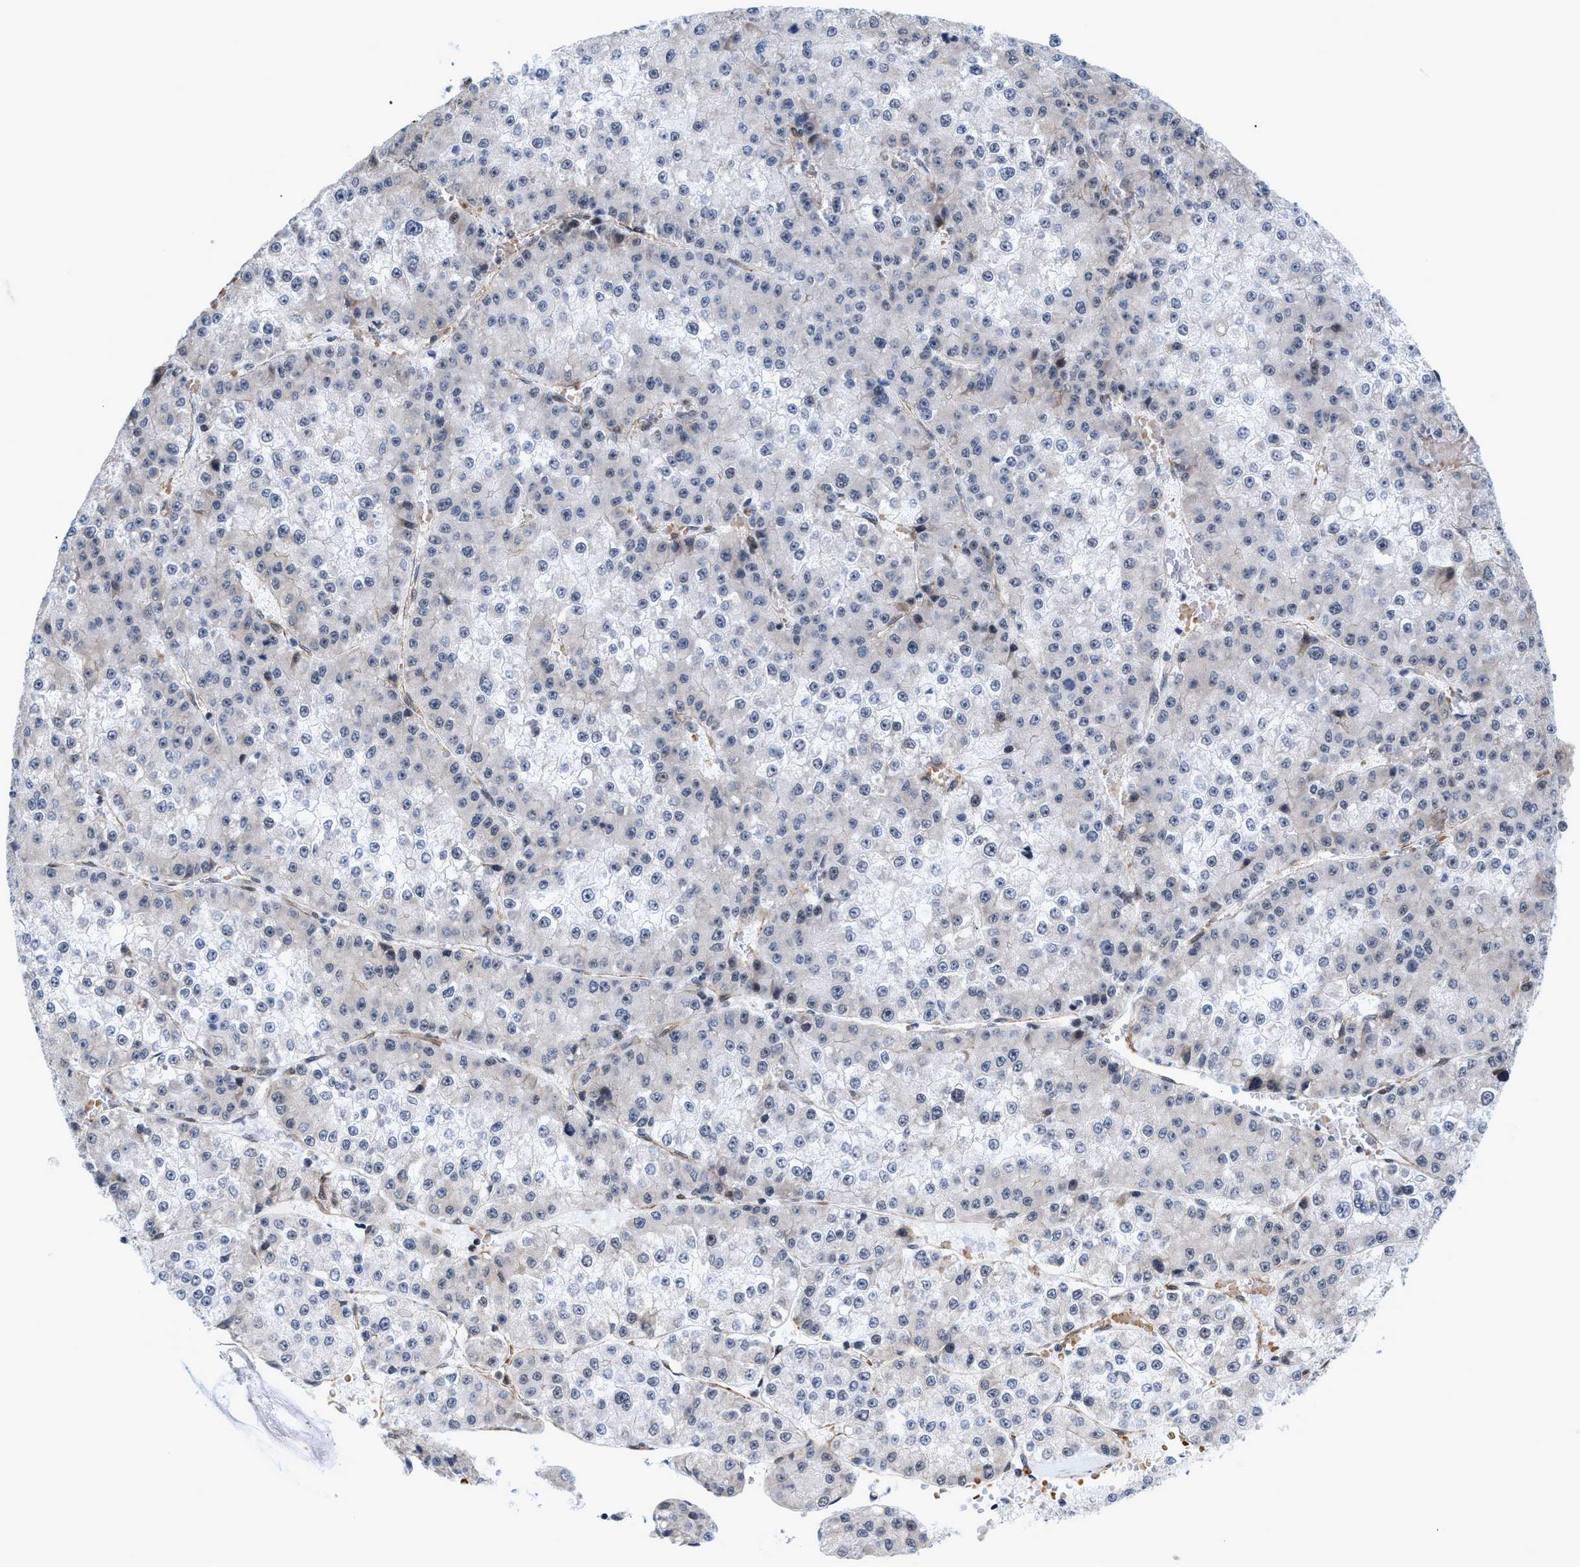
{"staining": {"intensity": "negative", "quantity": "none", "location": "none"}, "tissue": "liver cancer", "cell_type": "Tumor cells", "image_type": "cancer", "snomed": [{"axis": "morphology", "description": "Carcinoma, Hepatocellular, NOS"}, {"axis": "topography", "description": "Liver"}], "caption": "Tumor cells are negative for brown protein staining in liver cancer. The staining was performed using DAB to visualize the protein expression in brown, while the nuclei were stained in blue with hematoxylin (Magnification: 20x).", "gene": "GPRASP2", "patient": {"sex": "female", "age": 73}}